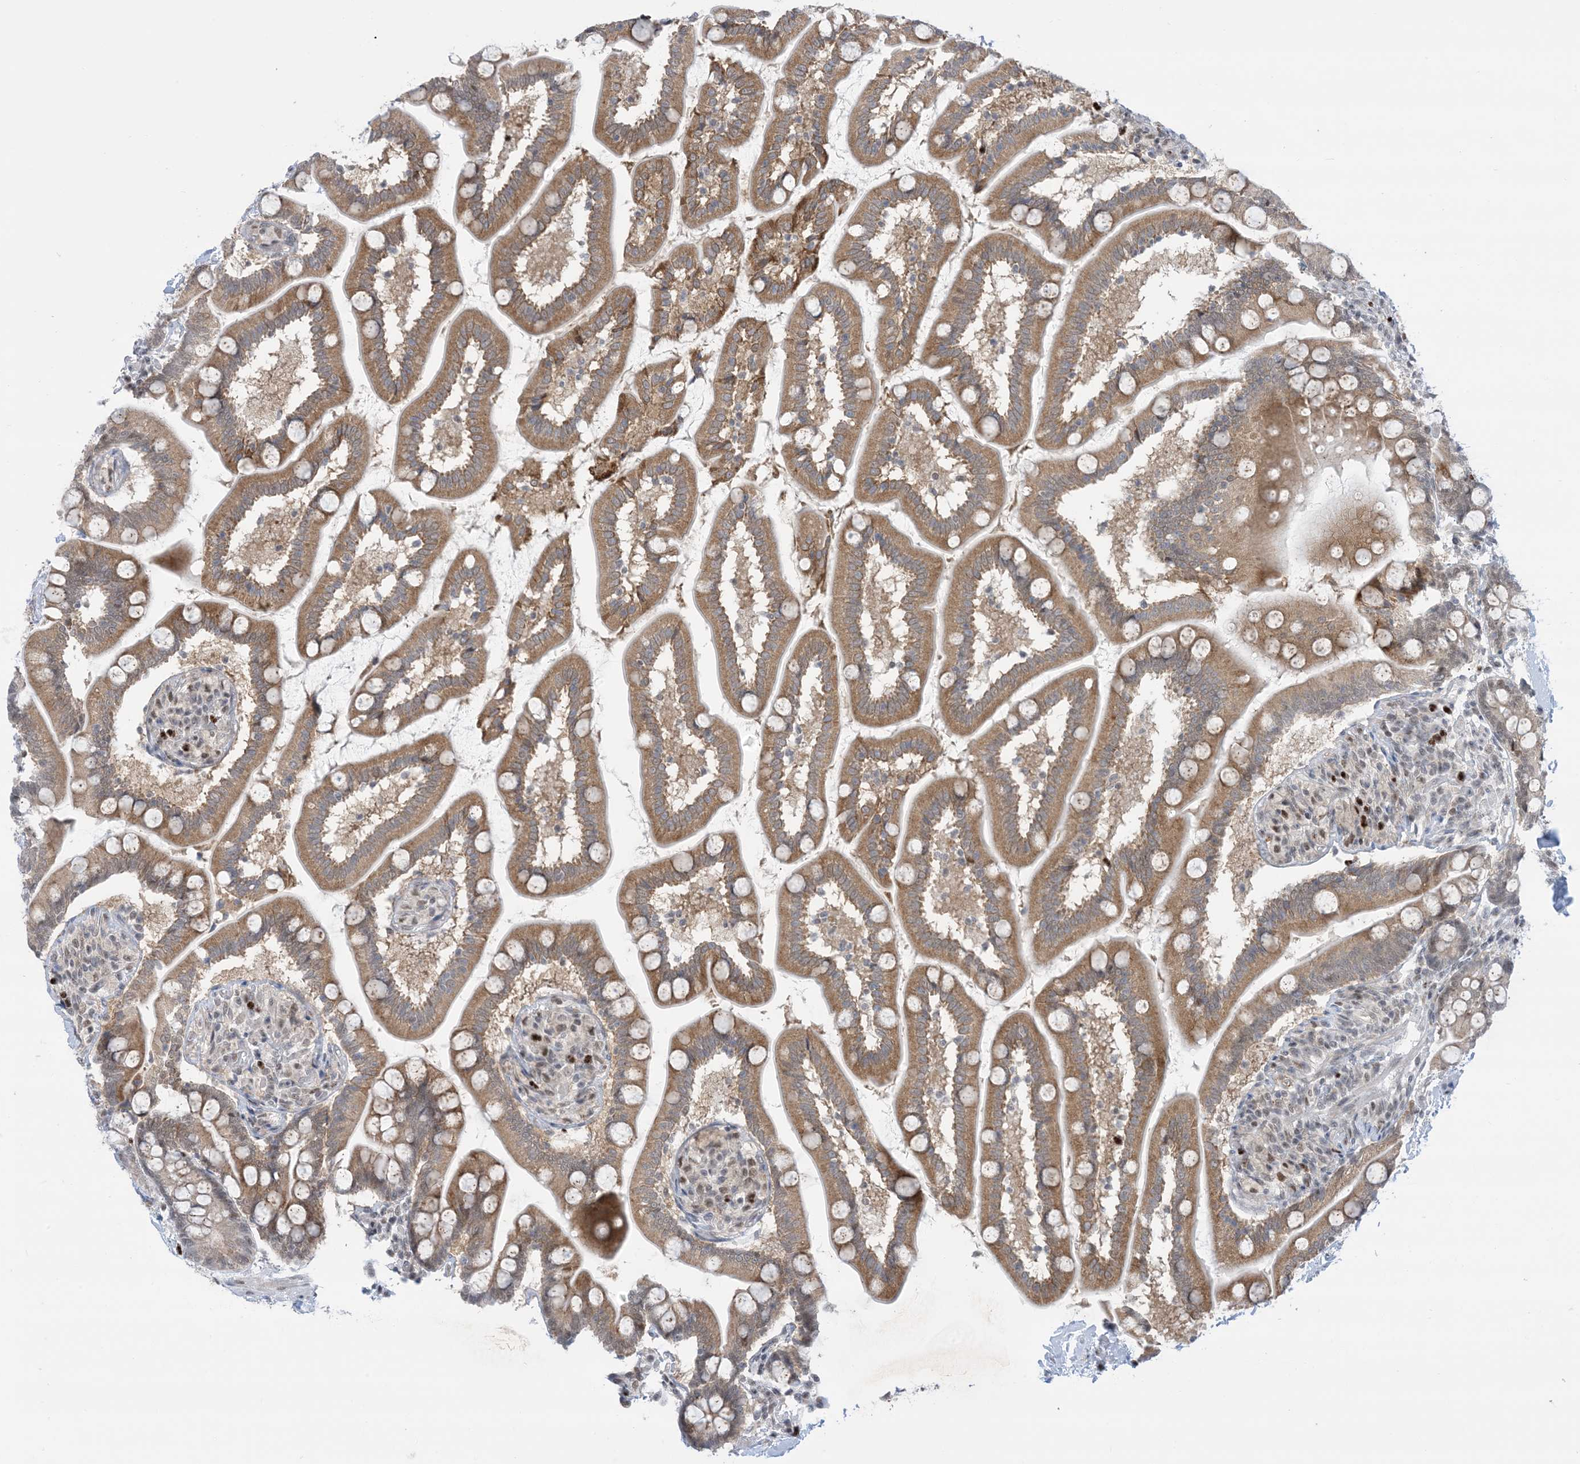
{"staining": {"intensity": "moderate", "quantity": ">75%", "location": "cytoplasmic/membranous"}, "tissue": "small intestine", "cell_type": "Glandular cells", "image_type": "normal", "snomed": [{"axis": "morphology", "description": "Normal tissue, NOS"}, {"axis": "topography", "description": "Small intestine"}], "caption": "The histopathology image displays immunohistochemical staining of benign small intestine. There is moderate cytoplasmic/membranous staining is seen in approximately >75% of glandular cells. The staining was performed using DAB (3,3'-diaminobenzidine), with brown indicating positive protein expression. Nuclei are stained blue with hematoxylin.", "gene": "TFPT", "patient": {"sex": "female", "age": 64}}